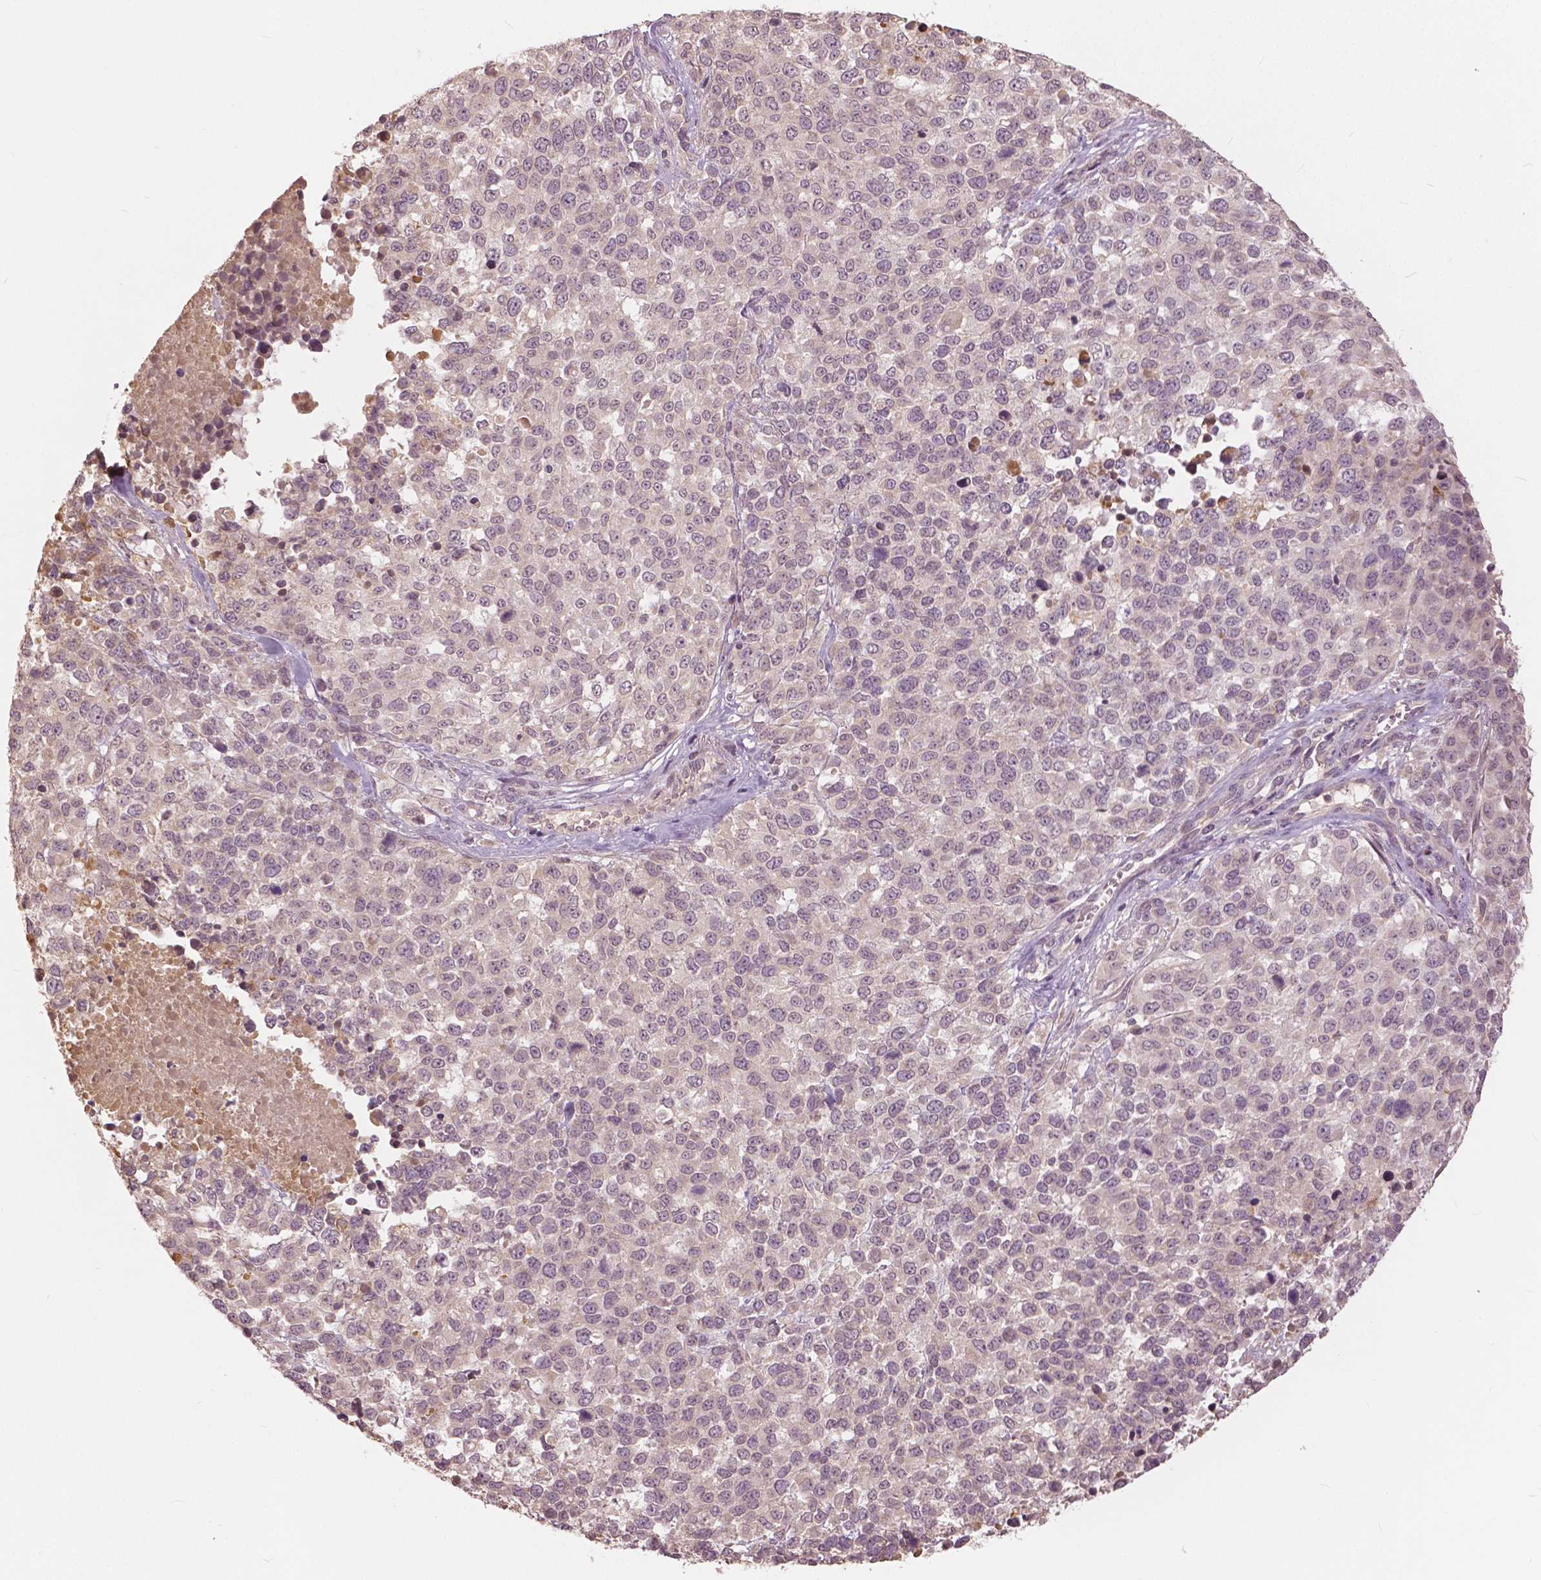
{"staining": {"intensity": "weak", "quantity": "<25%", "location": "nuclear"}, "tissue": "melanoma", "cell_type": "Tumor cells", "image_type": "cancer", "snomed": [{"axis": "morphology", "description": "Malignant melanoma, Metastatic site"}, {"axis": "topography", "description": "Skin"}], "caption": "Image shows no protein staining in tumor cells of melanoma tissue. The staining is performed using DAB (3,3'-diaminobenzidine) brown chromogen with nuclei counter-stained in using hematoxylin.", "gene": "ANGPTL4", "patient": {"sex": "male", "age": 84}}